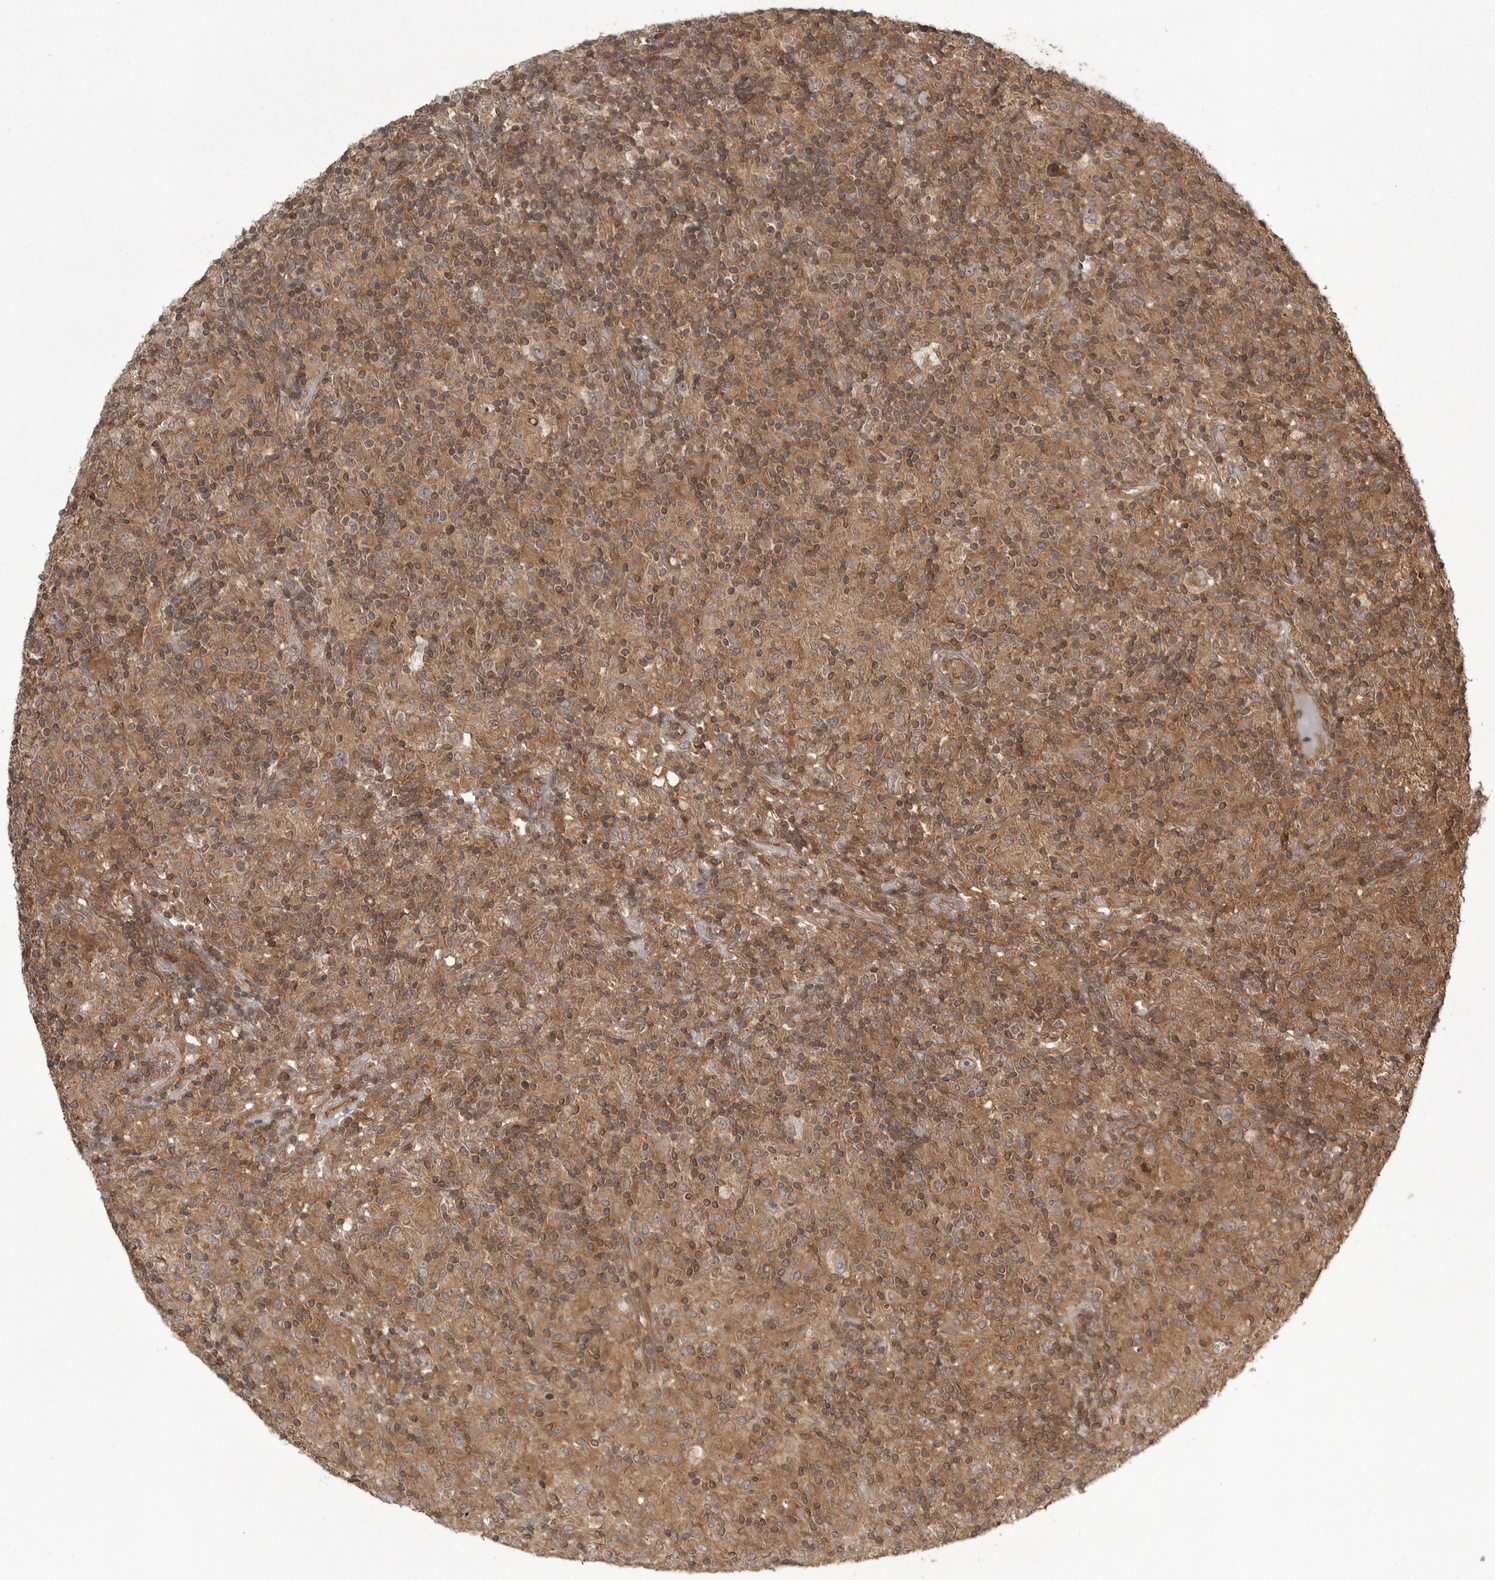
{"staining": {"intensity": "moderate", "quantity": ">75%", "location": "cytoplasmic/membranous"}, "tissue": "lymphoma", "cell_type": "Tumor cells", "image_type": "cancer", "snomed": [{"axis": "morphology", "description": "Hodgkin's disease, NOS"}, {"axis": "topography", "description": "Lymph node"}], "caption": "A micrograph of Hodgkin's disease stained for a protein exhibits moderate cytoplasmic/membranous brown staining in tumor cells. (DAB IHC, brown staining for protein, blue staining for nuclei).", "gene": "STK24", "patient": {"sex": "male", "age": 70}}